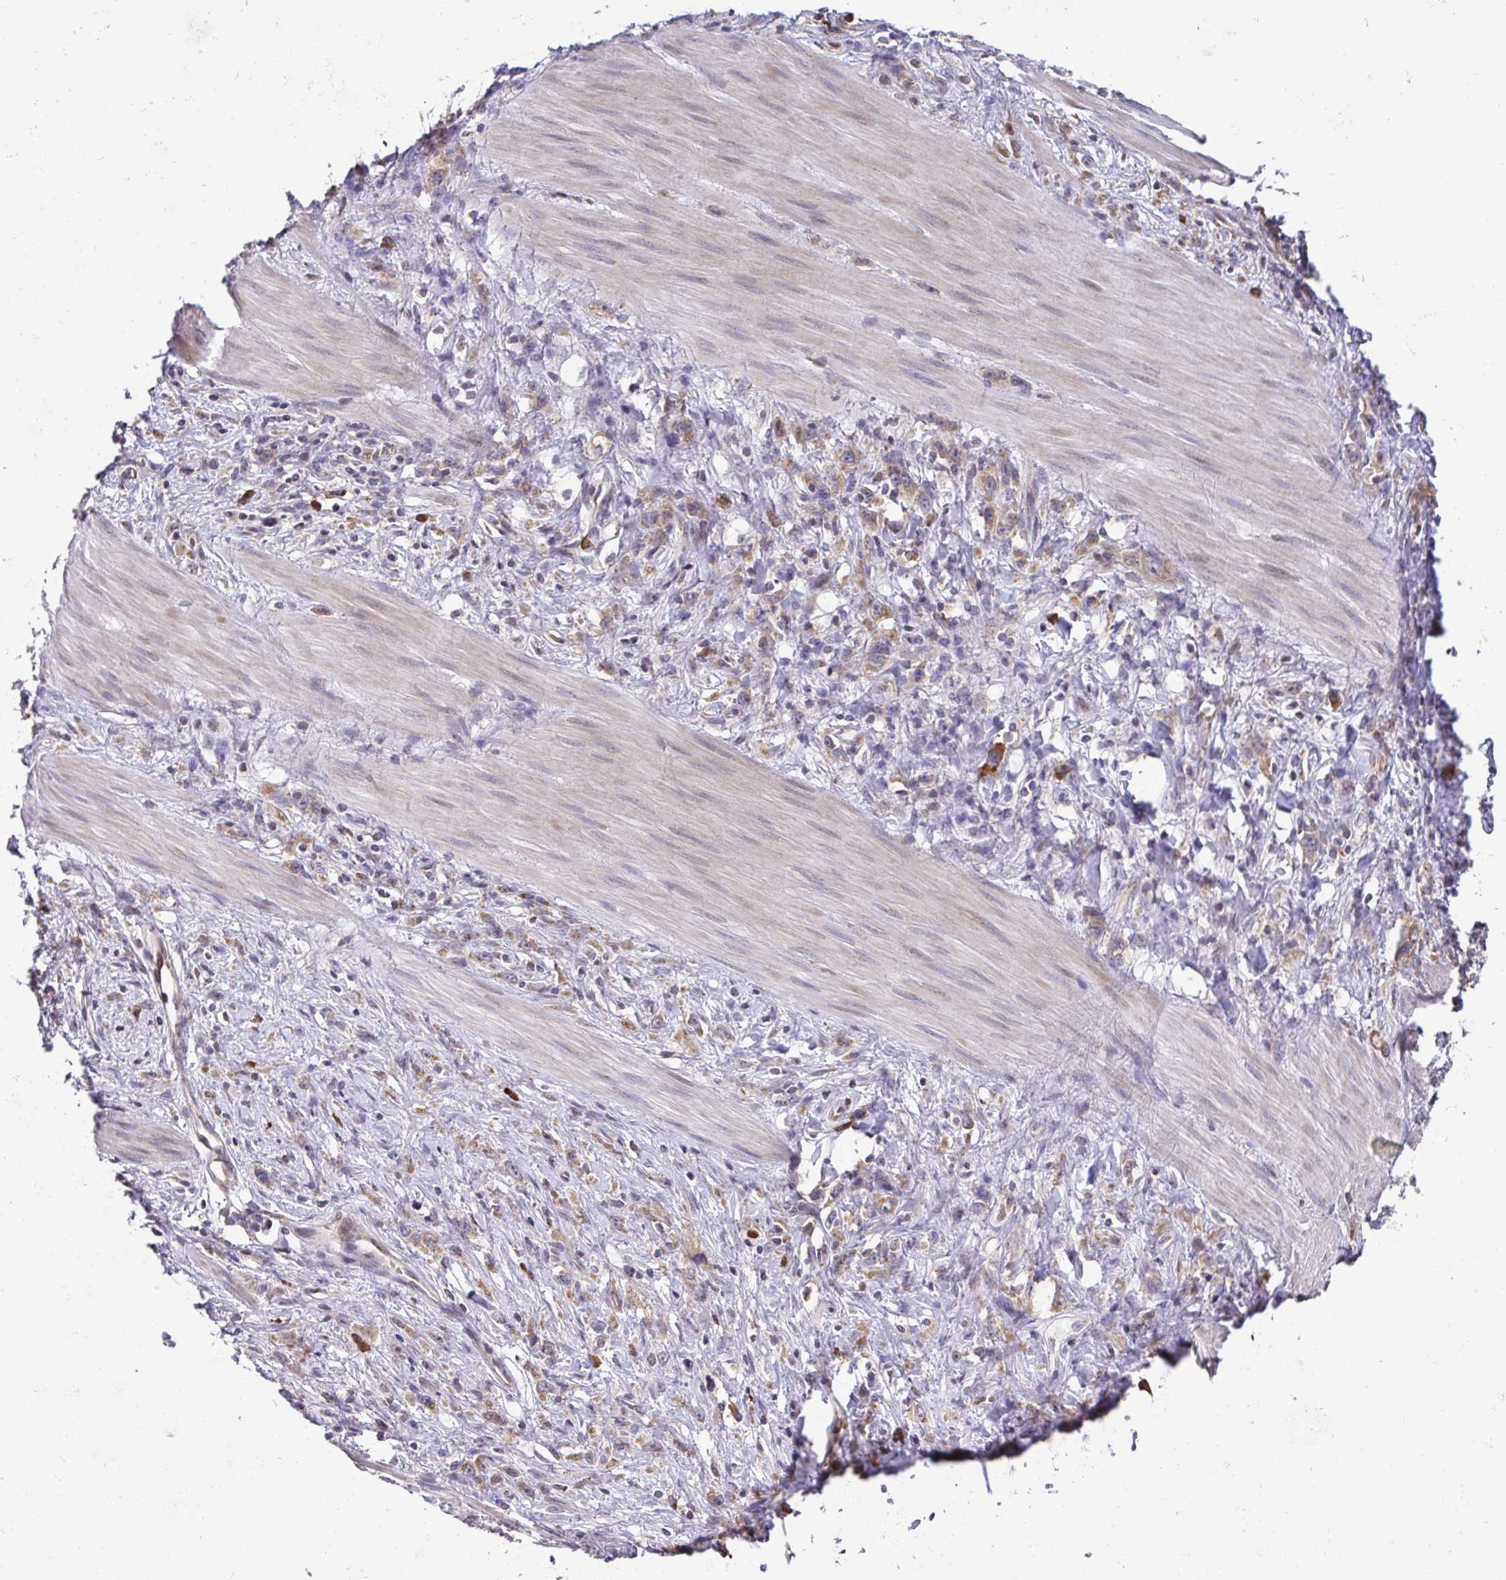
{"staining": {"intensity": "weak", "quantity": ">75%", "location": "cytoplasmic/membranous"}, "tissue": "stomach cancer", "cell_type": "Tumor cells", "image_type": "cancer", "snomed": [{"axis": "morphology", "description": "Adenocarcinoma, NOS"}, {"axis": "topography", "description": "Stomach"}], "caption": "Immunohistochemistry of stomach adenocarcinoma exhibits low levels of weak cytoplasmic/membranous positivity in approximately >75% of tumor cells.", "gene": "ELP1", "patient": {"sex": "male", "age": 47}}